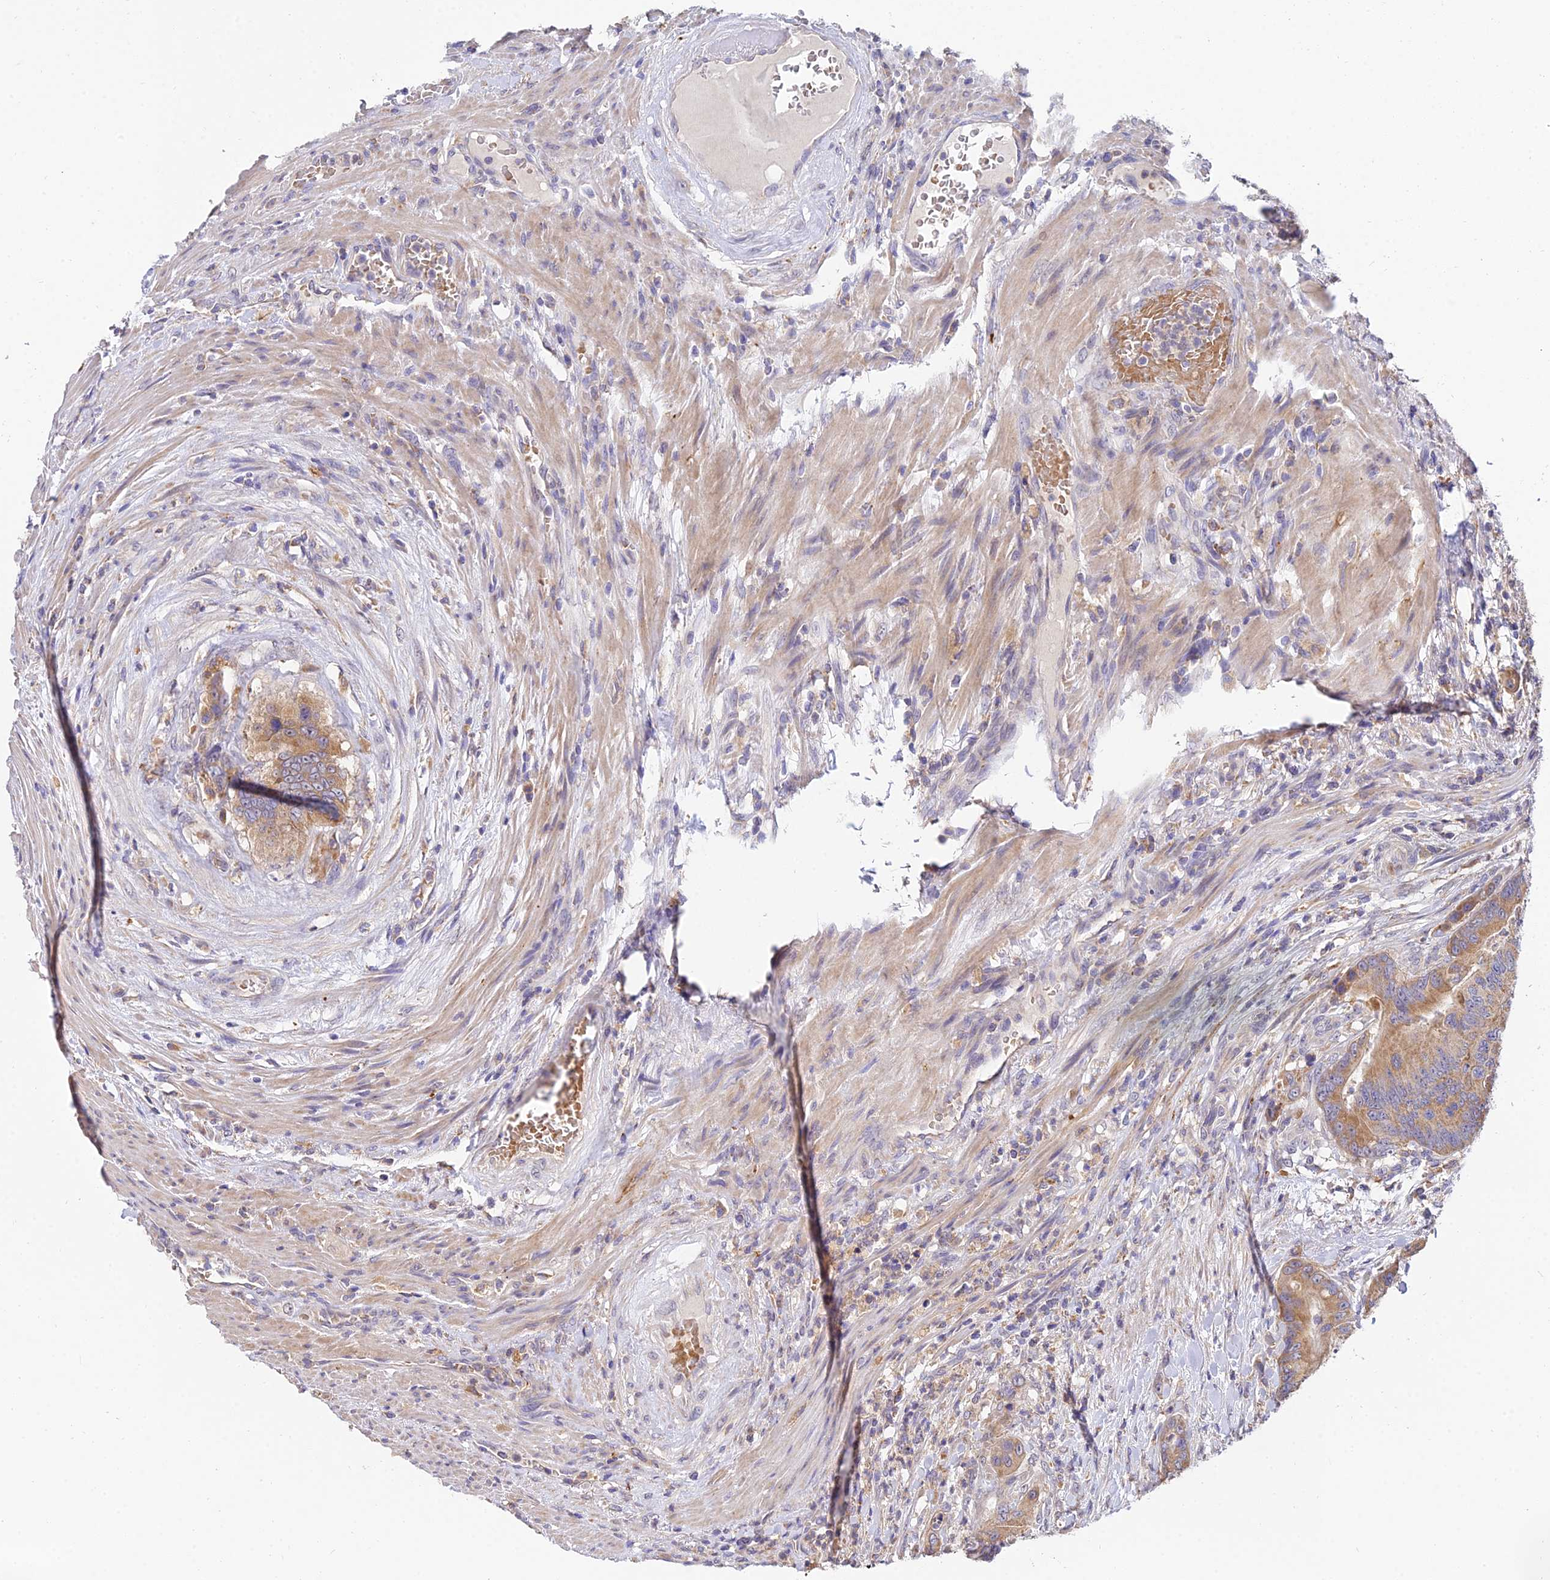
{"staining": {"intensity": "moderate", "quantity": ">75%", "location": "cytoplasmic/membranous"}, "tissue": "colorectal cancer", "cell_type": "Tumor cells", "image_type": "cancer", "snomed": [{"axis": "morphology", "description": "Adenocarcinoma, NOS"}, {"axis": "topography", "description": "Colon"}], "caption": "Protein staining of adenocarcinoma (colorectal) tissue shows moderate cytoplasmic/membranous expression in approximately >75% of tumor cells.", "gene": "ARL8B", "patient": {"sex": "male", "age": 84}}